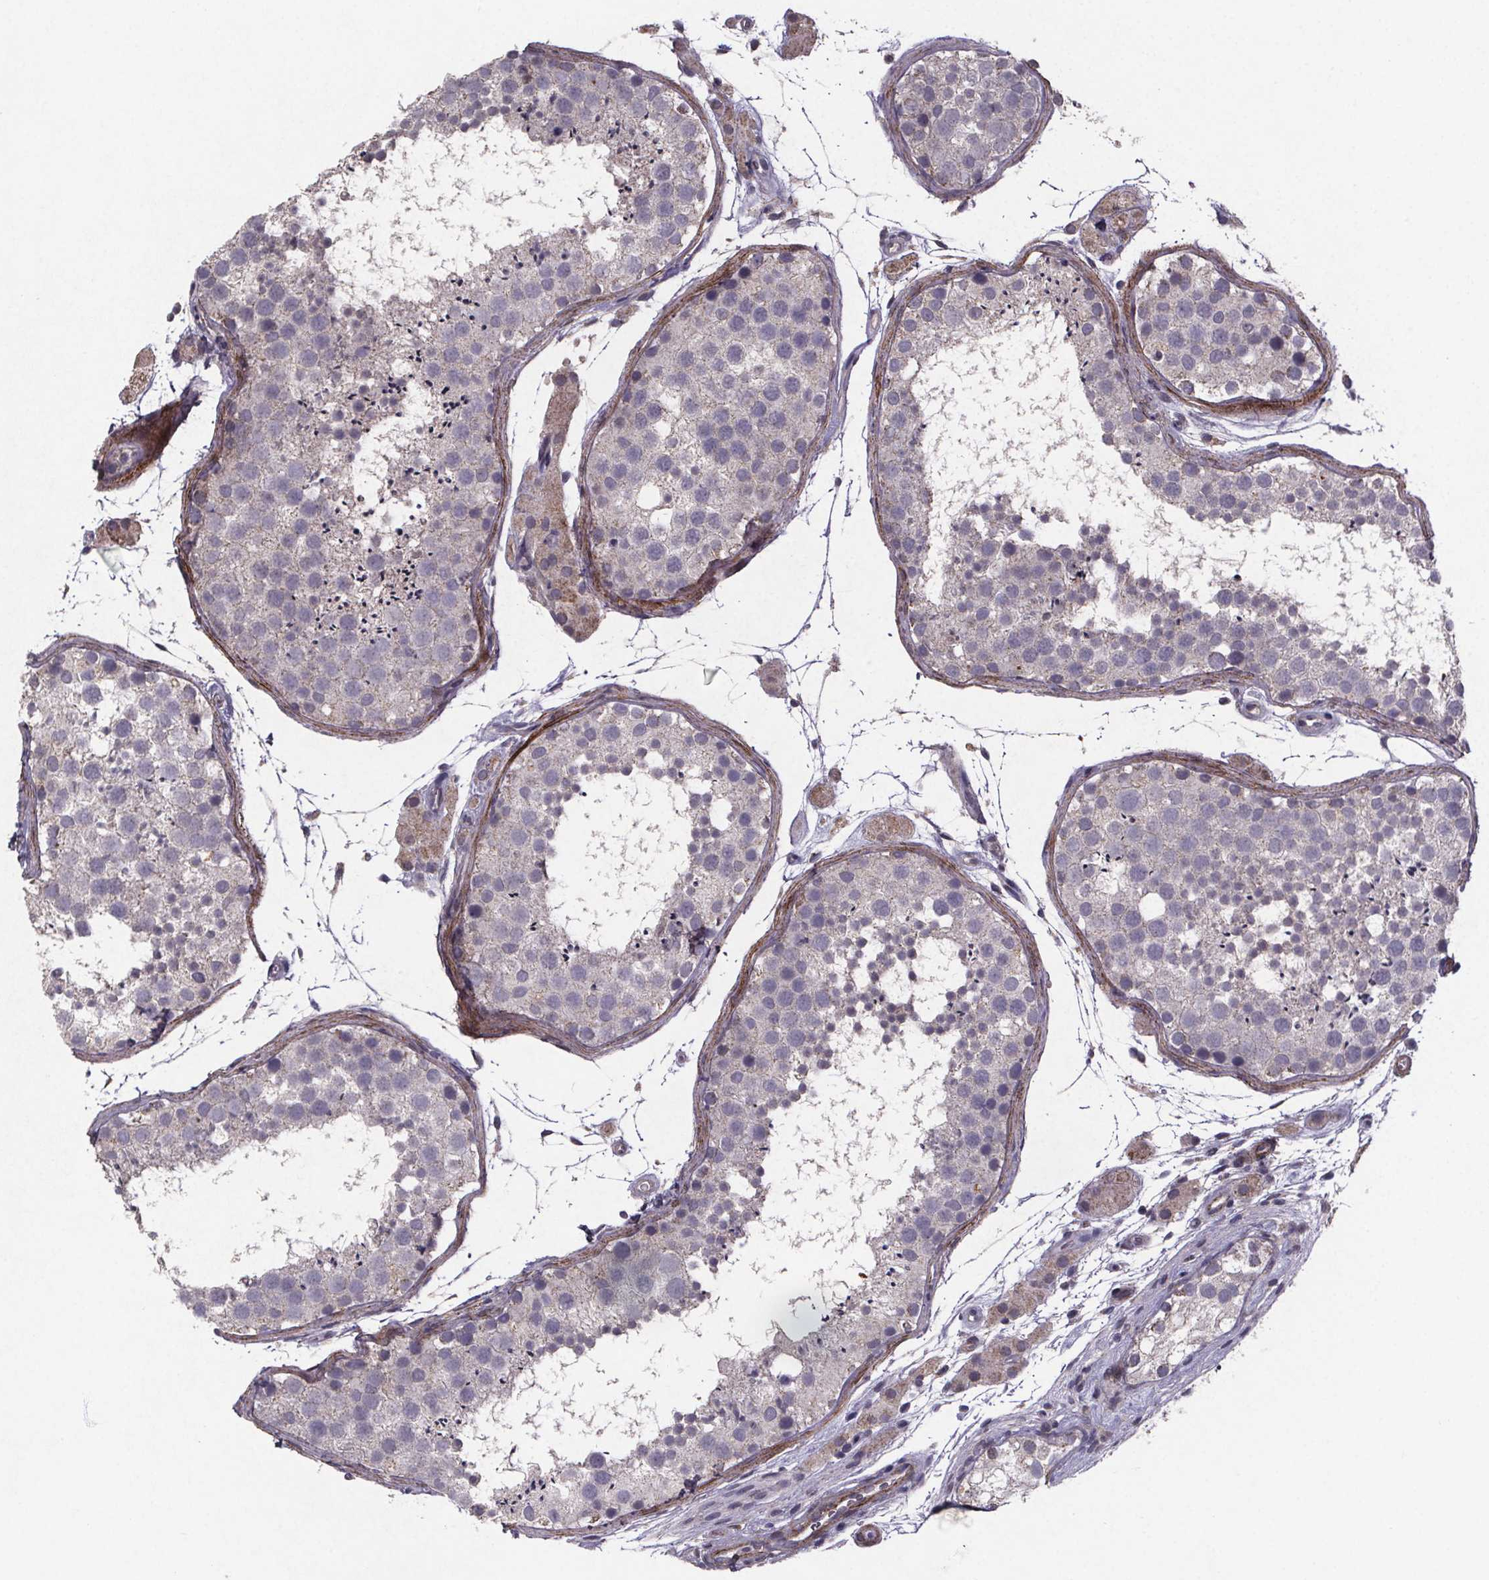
{"staining": {"intensity": "negative", "quantity": "none", "location": "none"}, "tissue": "testis", "cell_type": "Cells in seminiferous ducts", "image_type": "normal", "snomed": [{"axis": "morphology", "description": "Normal tissue, NOS"}, {"axis": "topography", "description": "Testis"}], "caption": "High power microscopy image of an IHC image of unremarkable testis, revealing no significant expression in cells in seminiferous ducts.", "gene": "PALLD", "patient": {"sex": "male", "age": 41}}